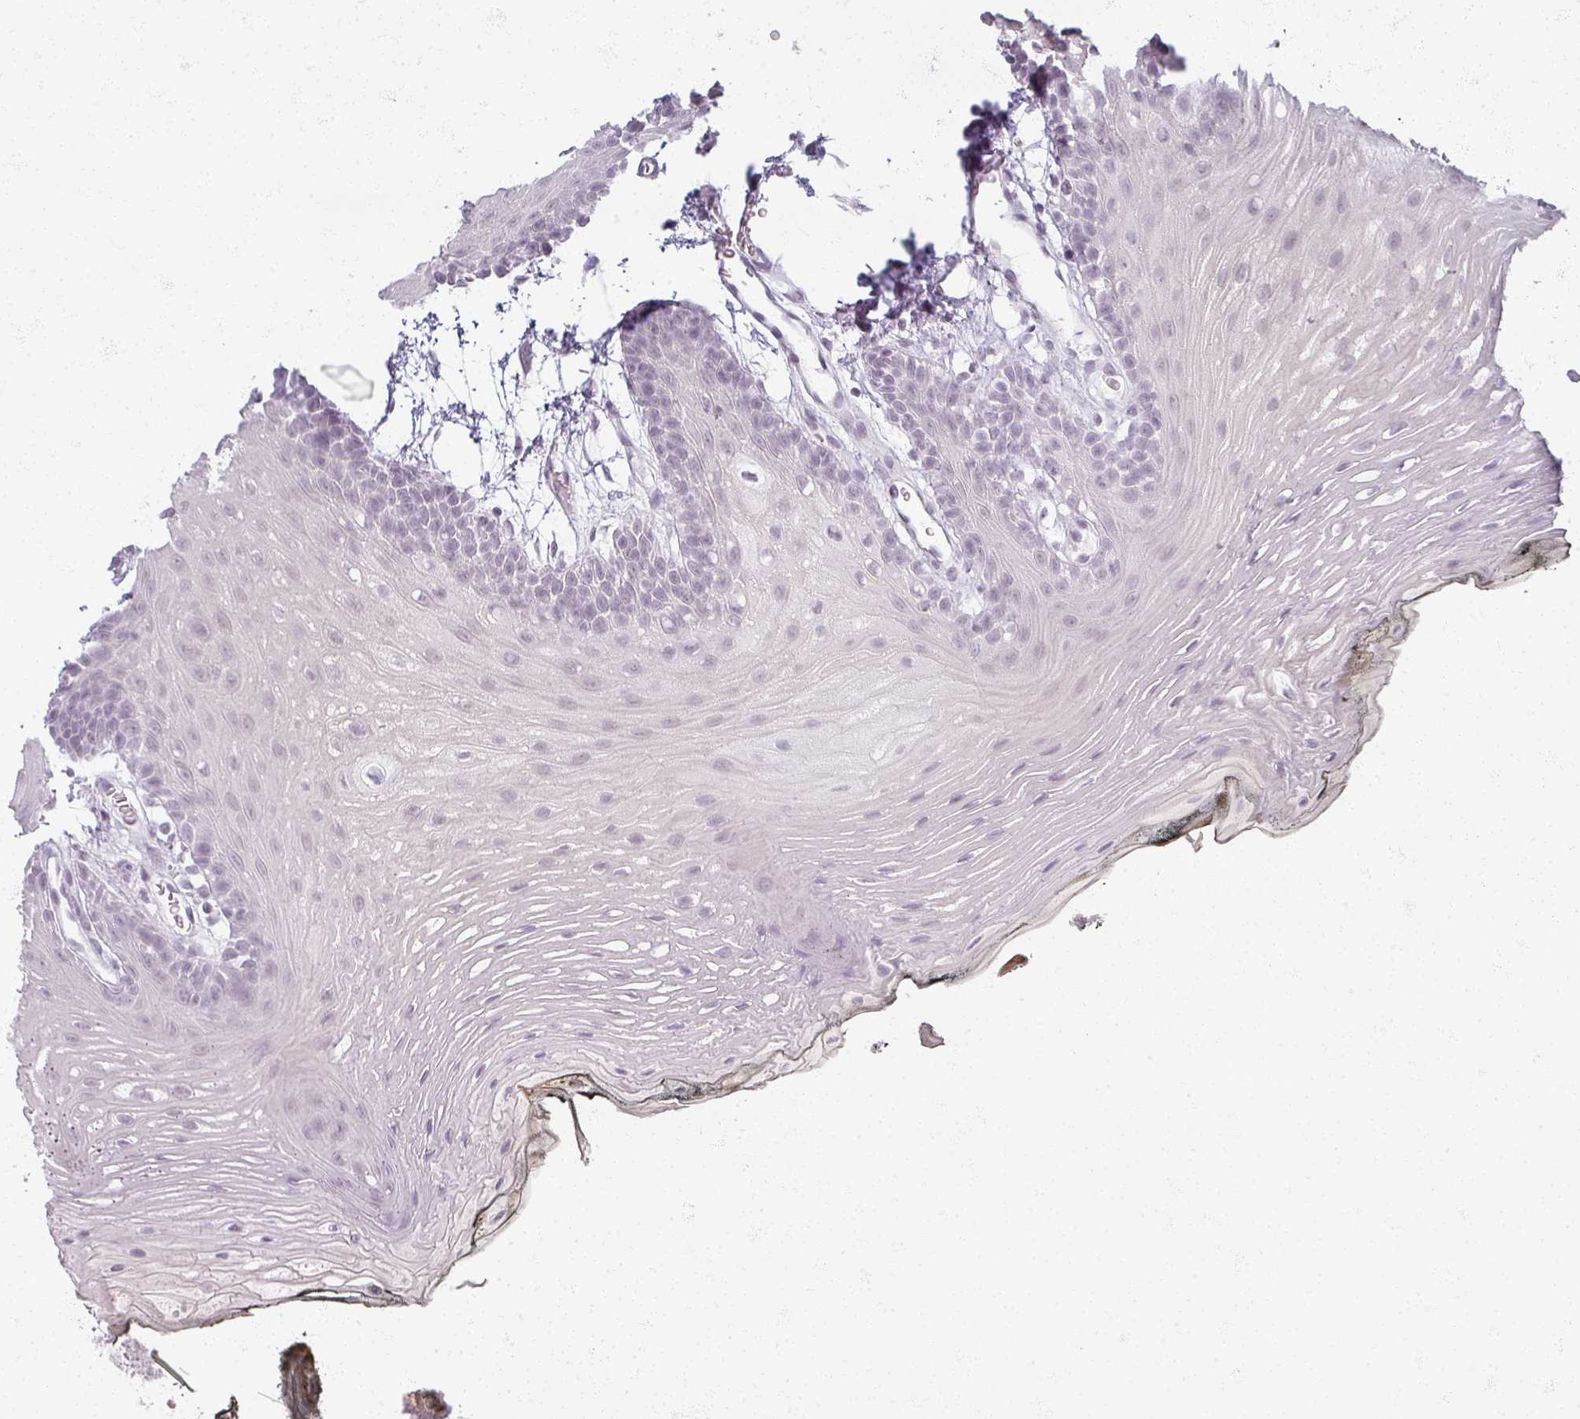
{"staining": {"intensity": "negative", "quantity": "none", "location": "none"}, "tissue": "oral mucosa", "cell_type": "Squamous epithelial cells", "image_type": "normal", "snomed": [{"axis": "morphology", "description": "Normal tissue, NOS"}, {"axis": "topography", "description": "Oral tissue"}, {"axis": "topography", "description": "Tounge, NOS"}], "caption": "DAB (3,3'-diaminobenzidine) immunohistochemical staining of unremarkable oral mucosa shows no significant expression in squamous epithelial cells.", "gene": "RFPL2", "patient": {"sex": "female", "age": 81}}